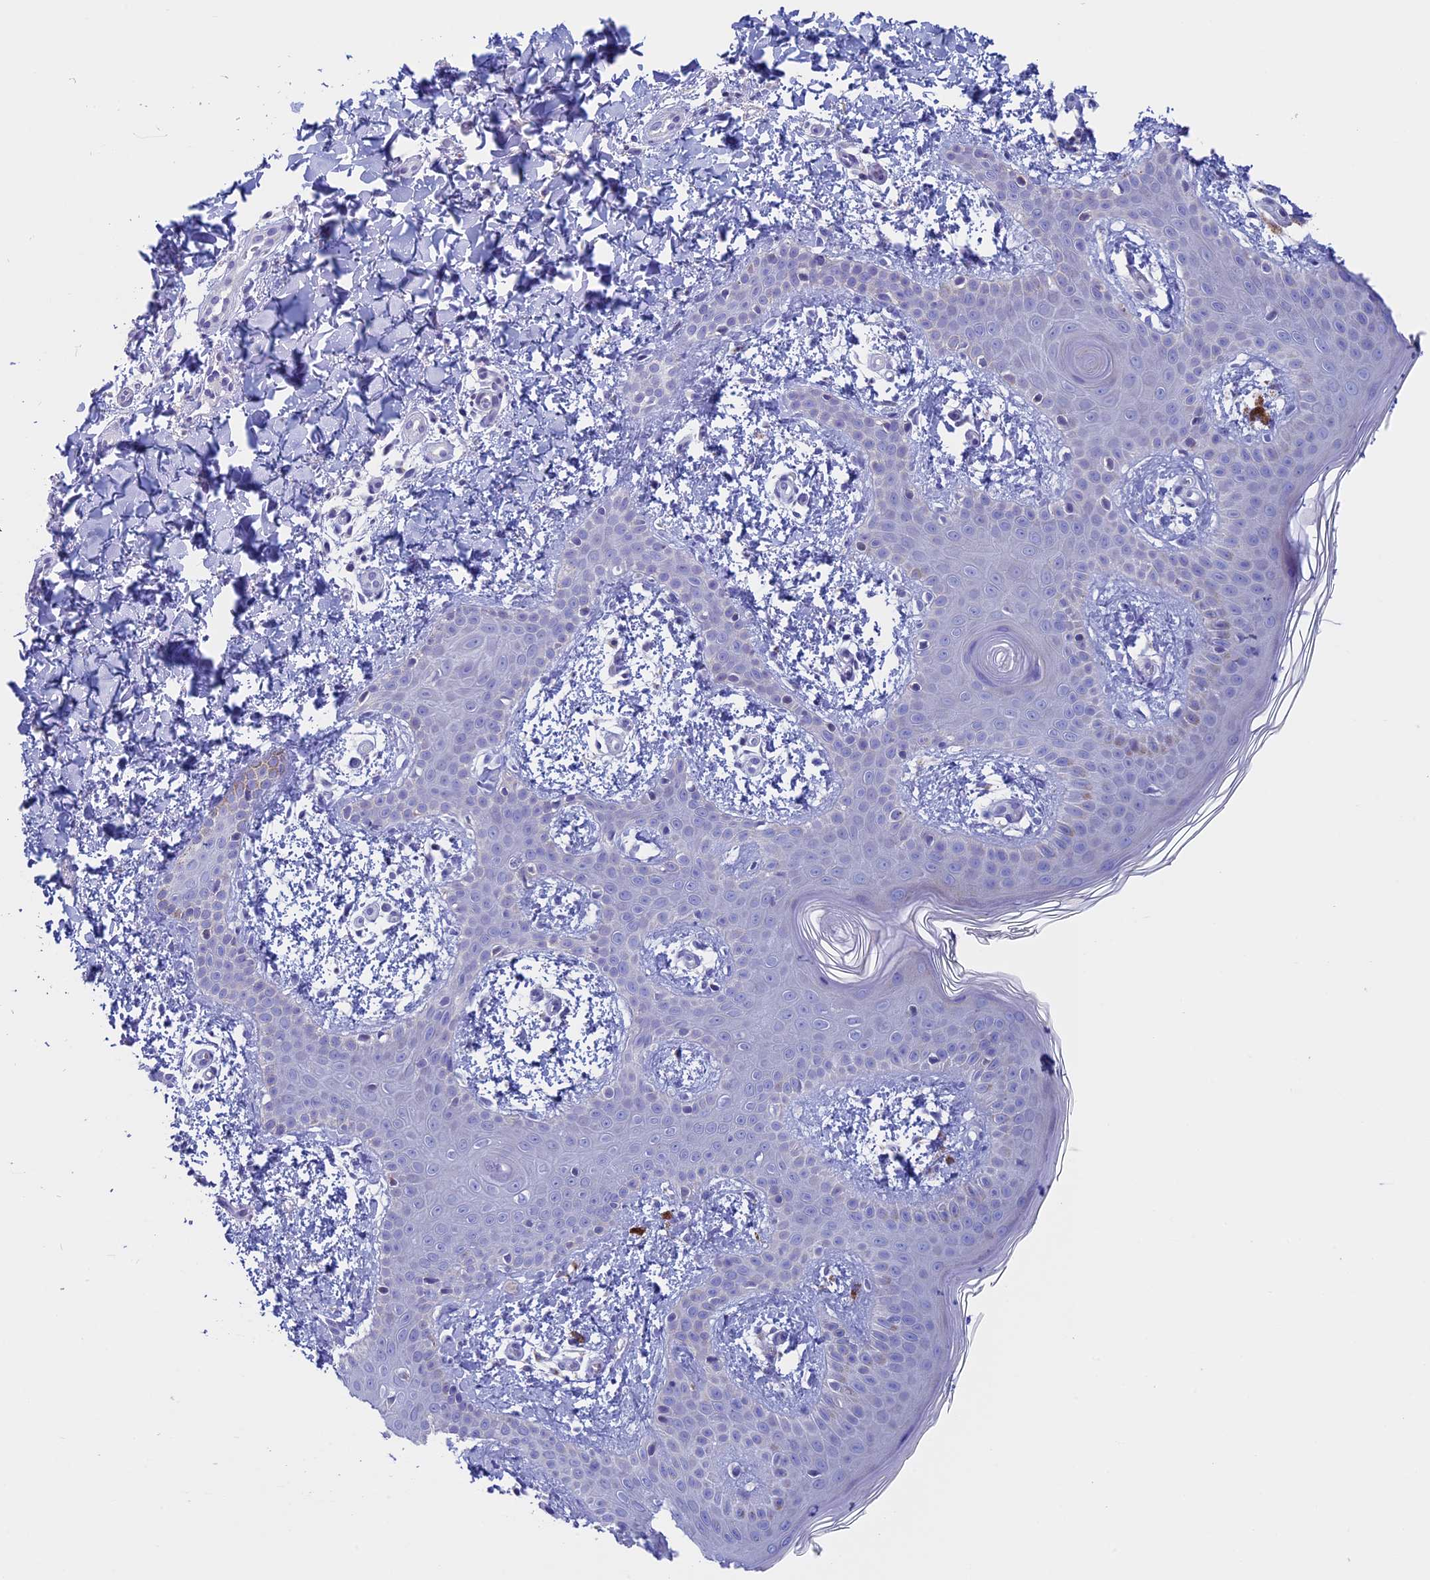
{"staining": {"intensity": "negative", "quantity": "none", "location": "none"}, "tissue": "skin", "cell_type": "Fibroblasts", "image_type": "normal", "snomed": [{"axis": "morphology", "description": "Normal tissue, NOS"}, {"axis": "topography", "description": "Skin"}], "caption": "Immunohistochemical staining of benign skin reveals no significant positivity in fibroblasts.", "gene": "ZNF563", "patient": {"sex": "male", "age": 36}}